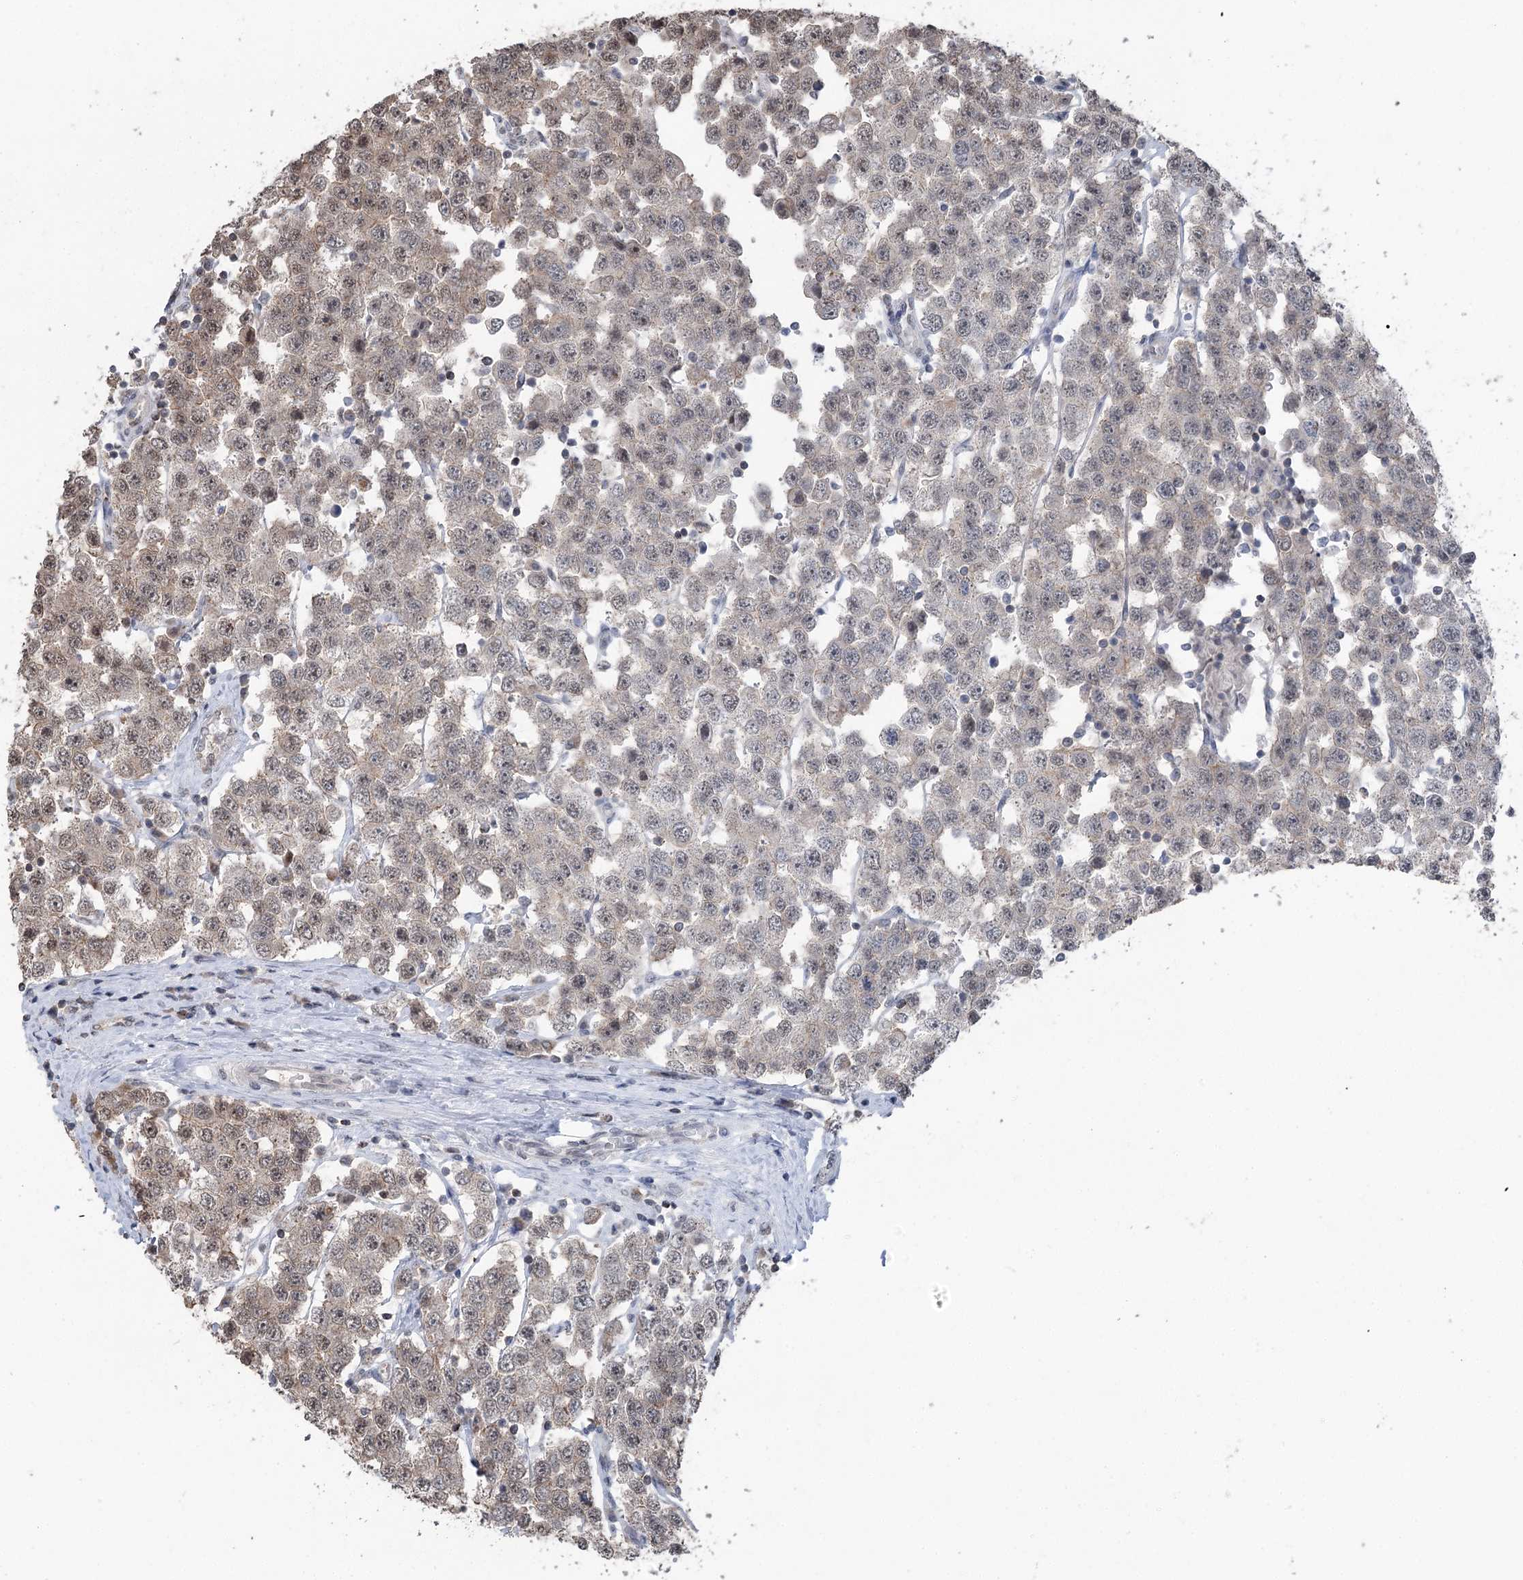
{"staining": {"intensity": "weak", "quantity": "25%-75%", "location": "cytoplasmic/membranous"}, "tissue": "testis cancer", "cell_type": "Tumor cells", "image_type": "cancer", "snomed": [{"axis": "morphology", "description": "Seminoma, NOS"}, {"axis": "topography", "description": "Testis"}], "caption": "The histopathology image exhibits a brown stain indicating the presence of a protein in the cytoplasmic/membranous of tumor cells in testis seminoma.", "gene": "CCSER2", "patient": {"sex": "male", "age": 28}}